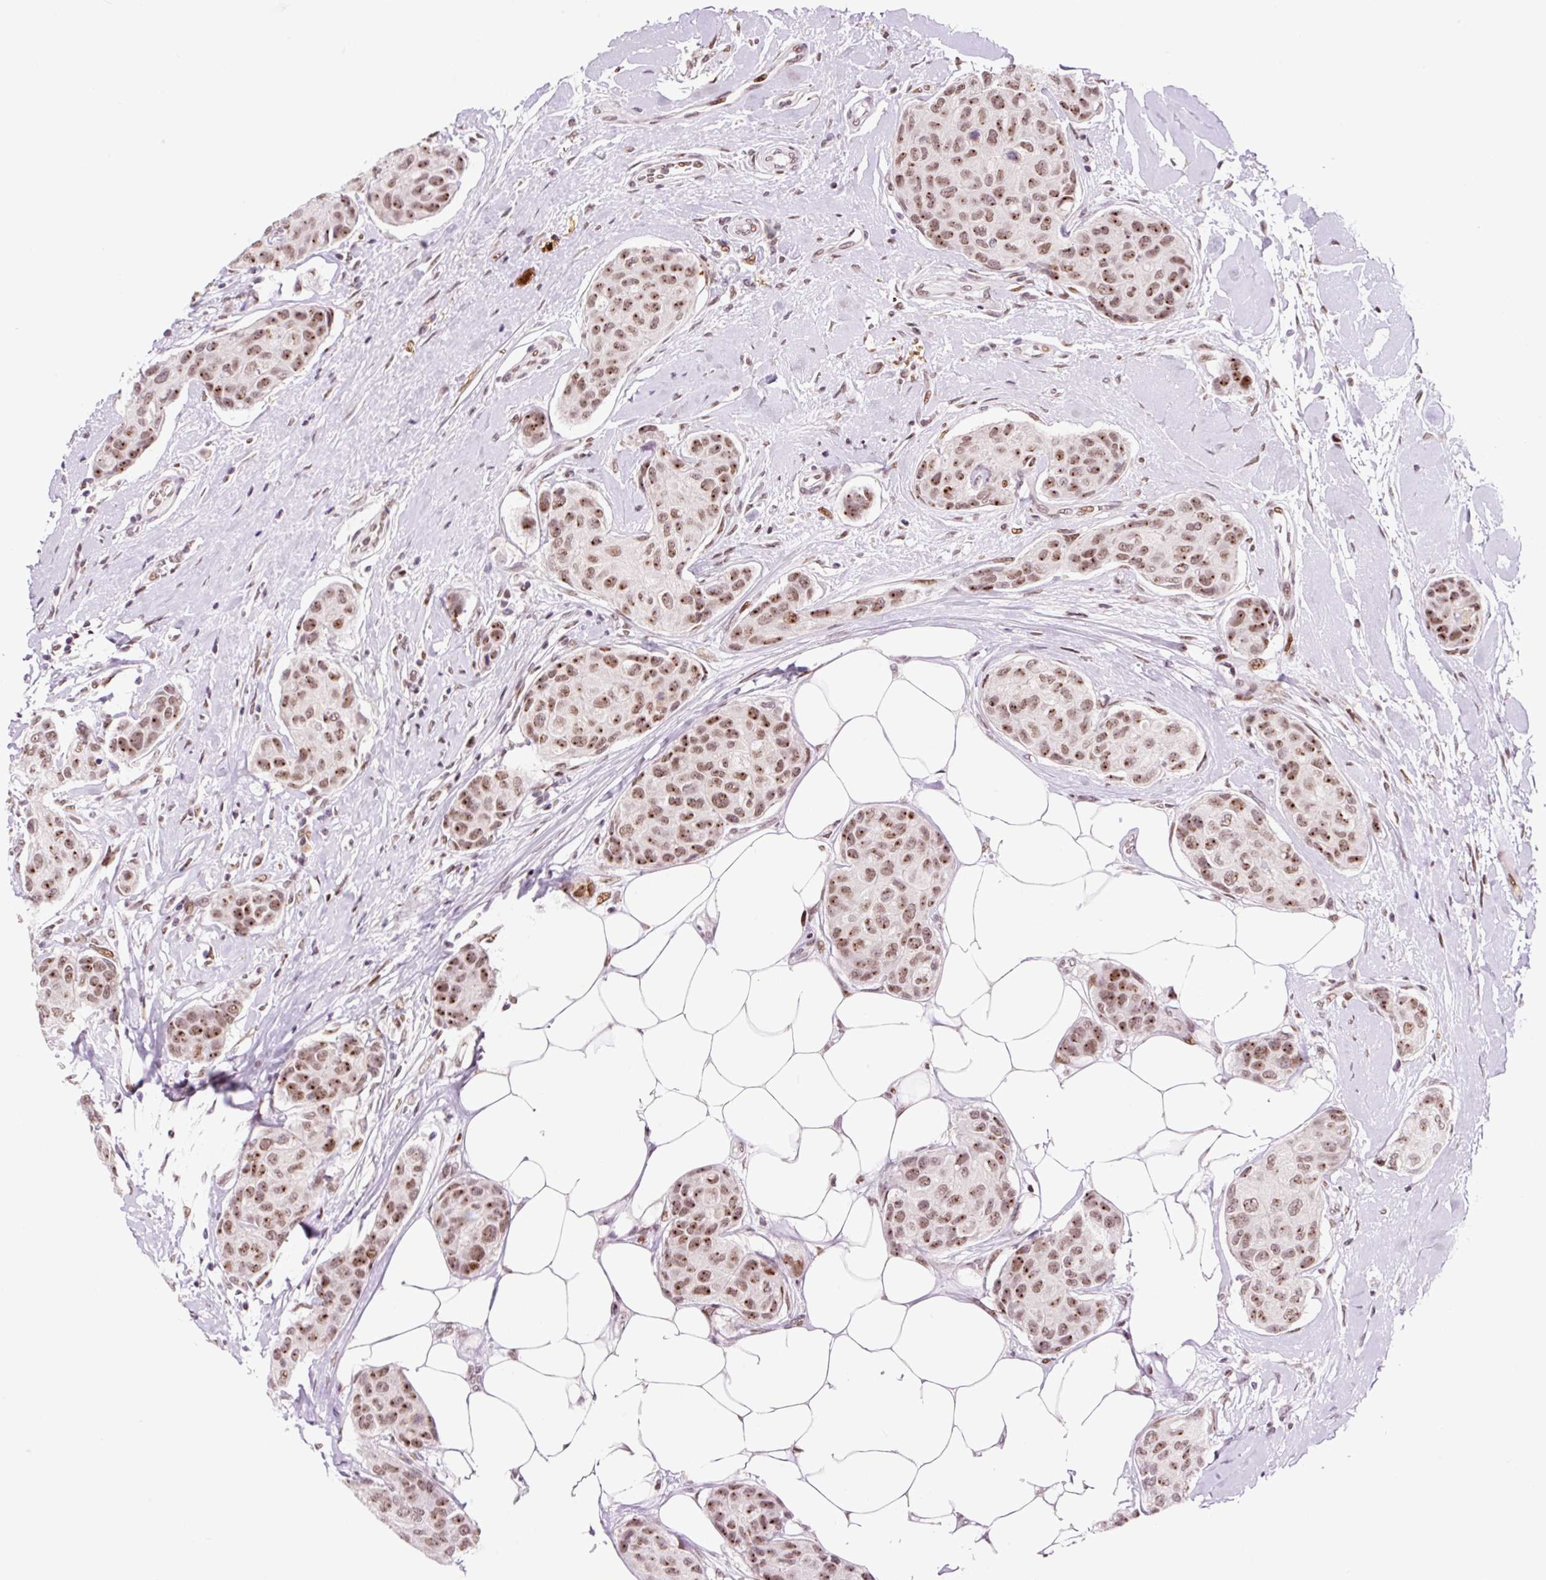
{"staining": {"intensity": "moderate", "quantity": ">75%", "location": "nuclear"}, "tissue": "breast cancer", "cell_type": "Tumor cells", "image_type": "cancer", "snomed": [{"axis": "morphology", "description": "Duct carcinoma"}, {"axis": "topography", "description": "Breast"}, {"axis": "topography", "description": "Lymph node"}], "caption": "The immunohistochemical stain shows moderate nuclear expression in tumor cells of breast cancer (infiltrating ductal carcinoma) tissue.", "gene": "CCNL2", "patient": {"sex": "female", "age": 80}}